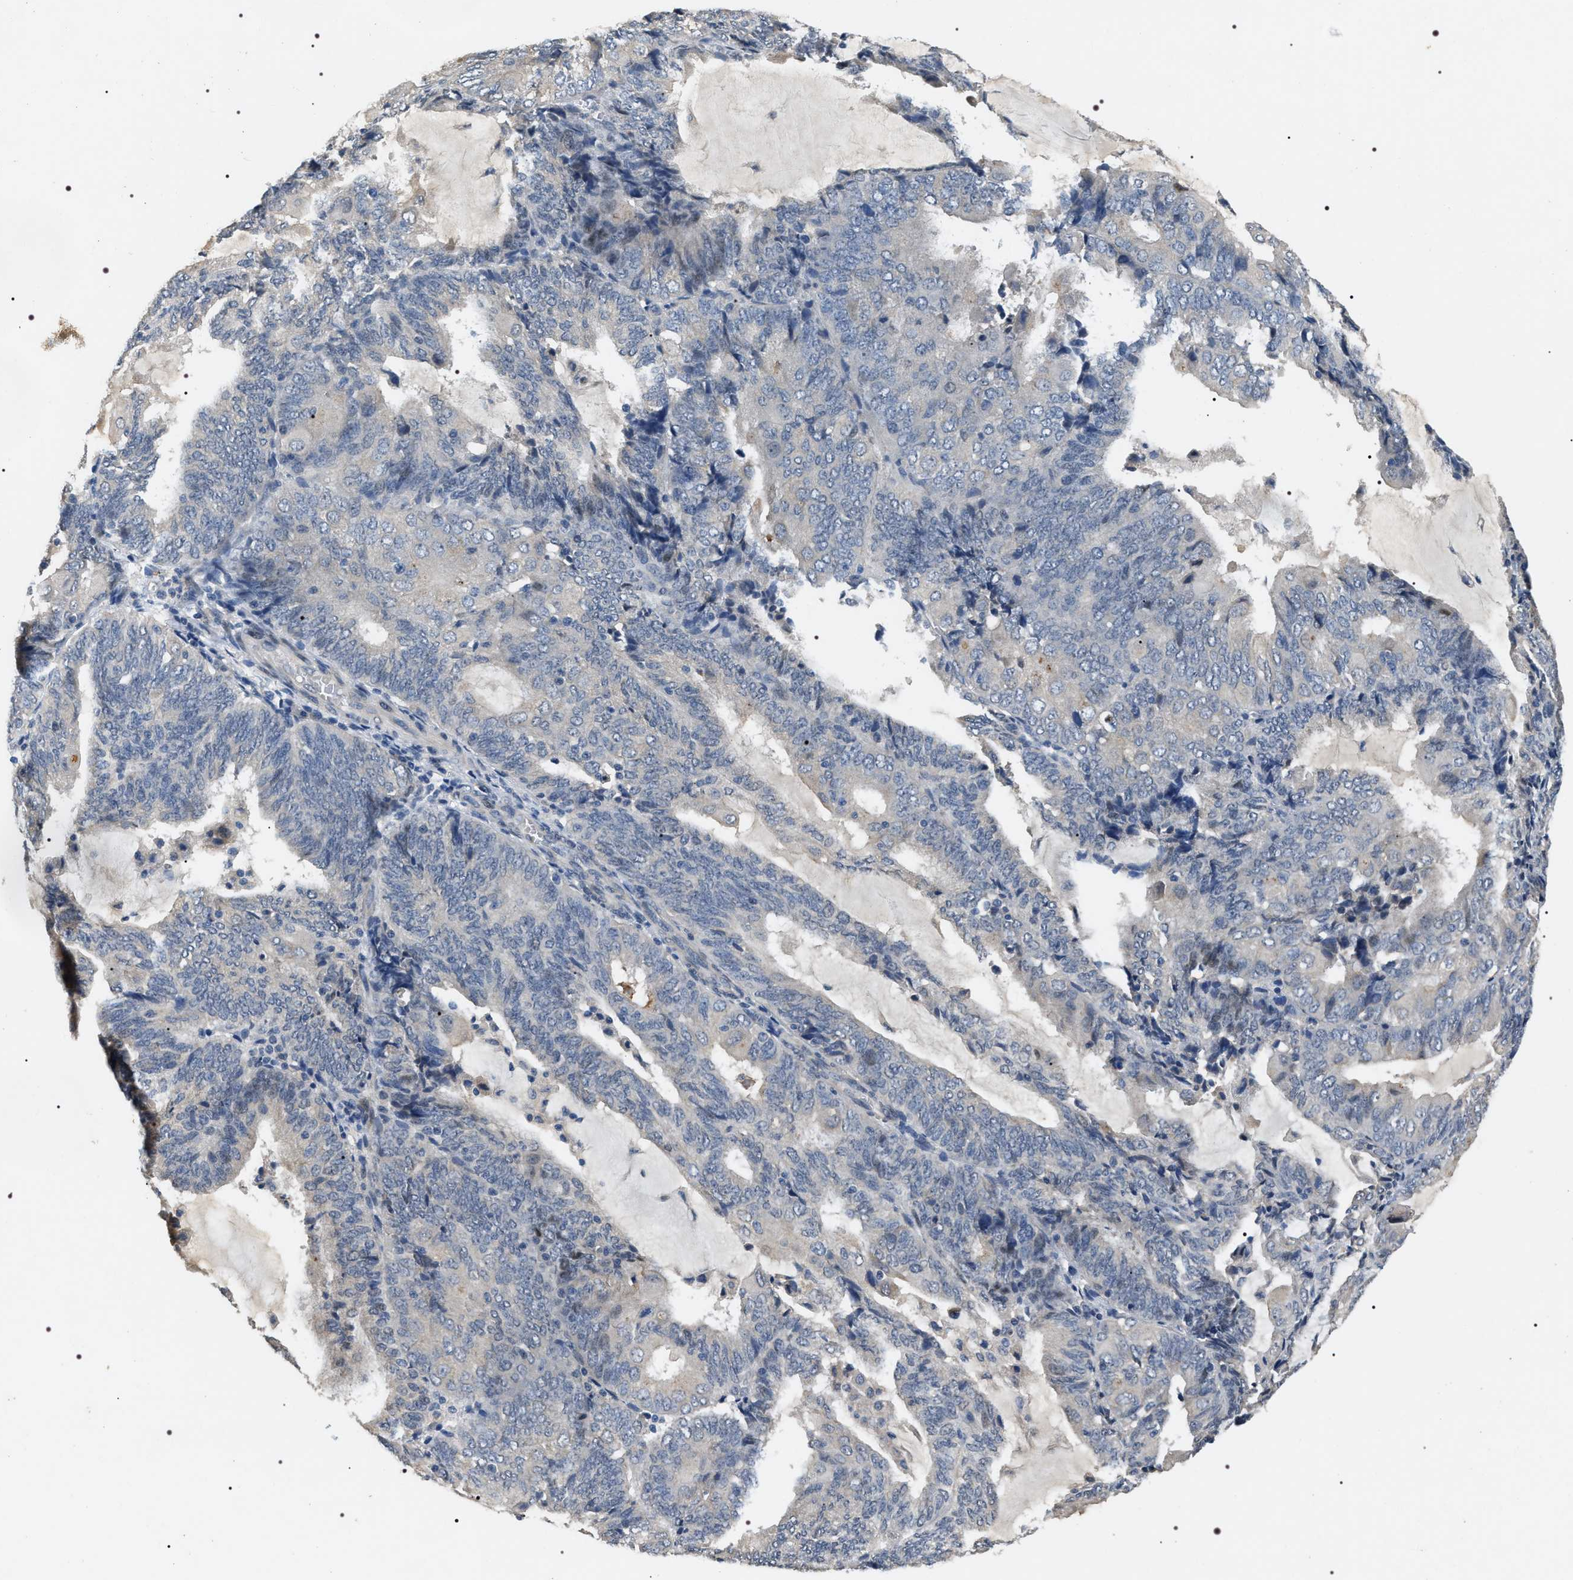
{"staining": {"intensity": "negative", "quantity": "none", "location": "none"}, "tissue": "endometrial cancer", "cell_type": "Tumor cells", "image_type": "cancer", "snomed": [{"axis": "morphology", "description": "Adenocarcinoma, NOS"}, {"axis": "topography", "description": "Endometrium"}], "caption": "Protein analysis of endometrial cancer exhibits no significant positivity in tumor cells. (DAB (3,3'-diaminobenzidine) immunohistochemistry (IHC), high magnification).", "gene": "IFT81", "patient": {"sex": "female", "age": 81}}